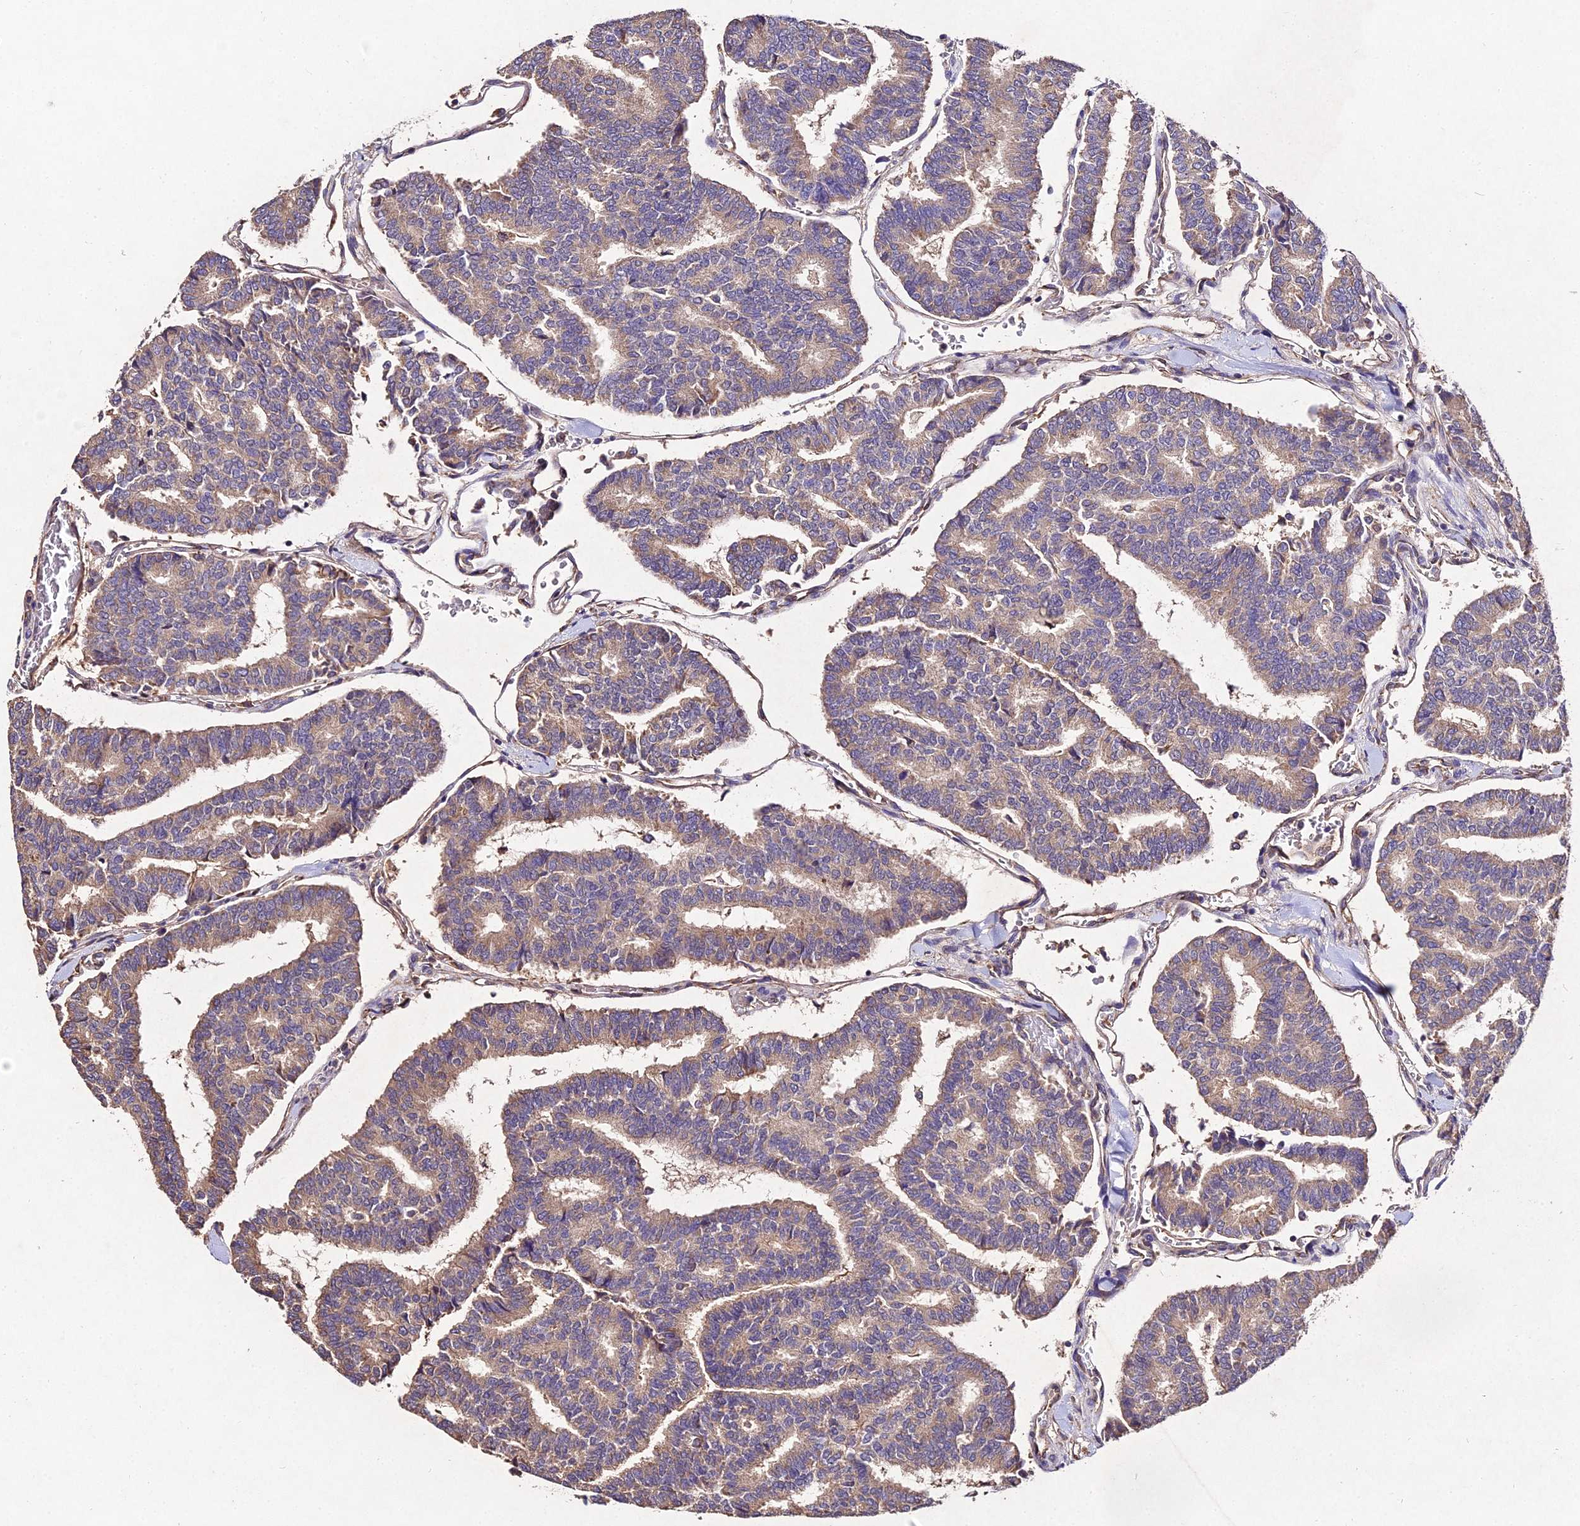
{"staining": {"intensity": "moderate", "quantity": ">75%", "location": "cytoplasmic/membranous"}, "tissue": "thyroid cancer", "cell_type": "Tumor cells", "image_type": "cancer", "snomed": [{"axis": "morphology", "description": "Papillary adenocarcinoma, NOS"}, {"axis": "topography", "description": "Thyroid gland"}], "caption": "IHC image of thyroid cancer stained for a protein (brown), which displays medium levels of moderate cytoplasmic/membranous expression in about >75% of tumor cells.", "gene": "AP3M2", "patient": {"sex": "female", "age": 35}}